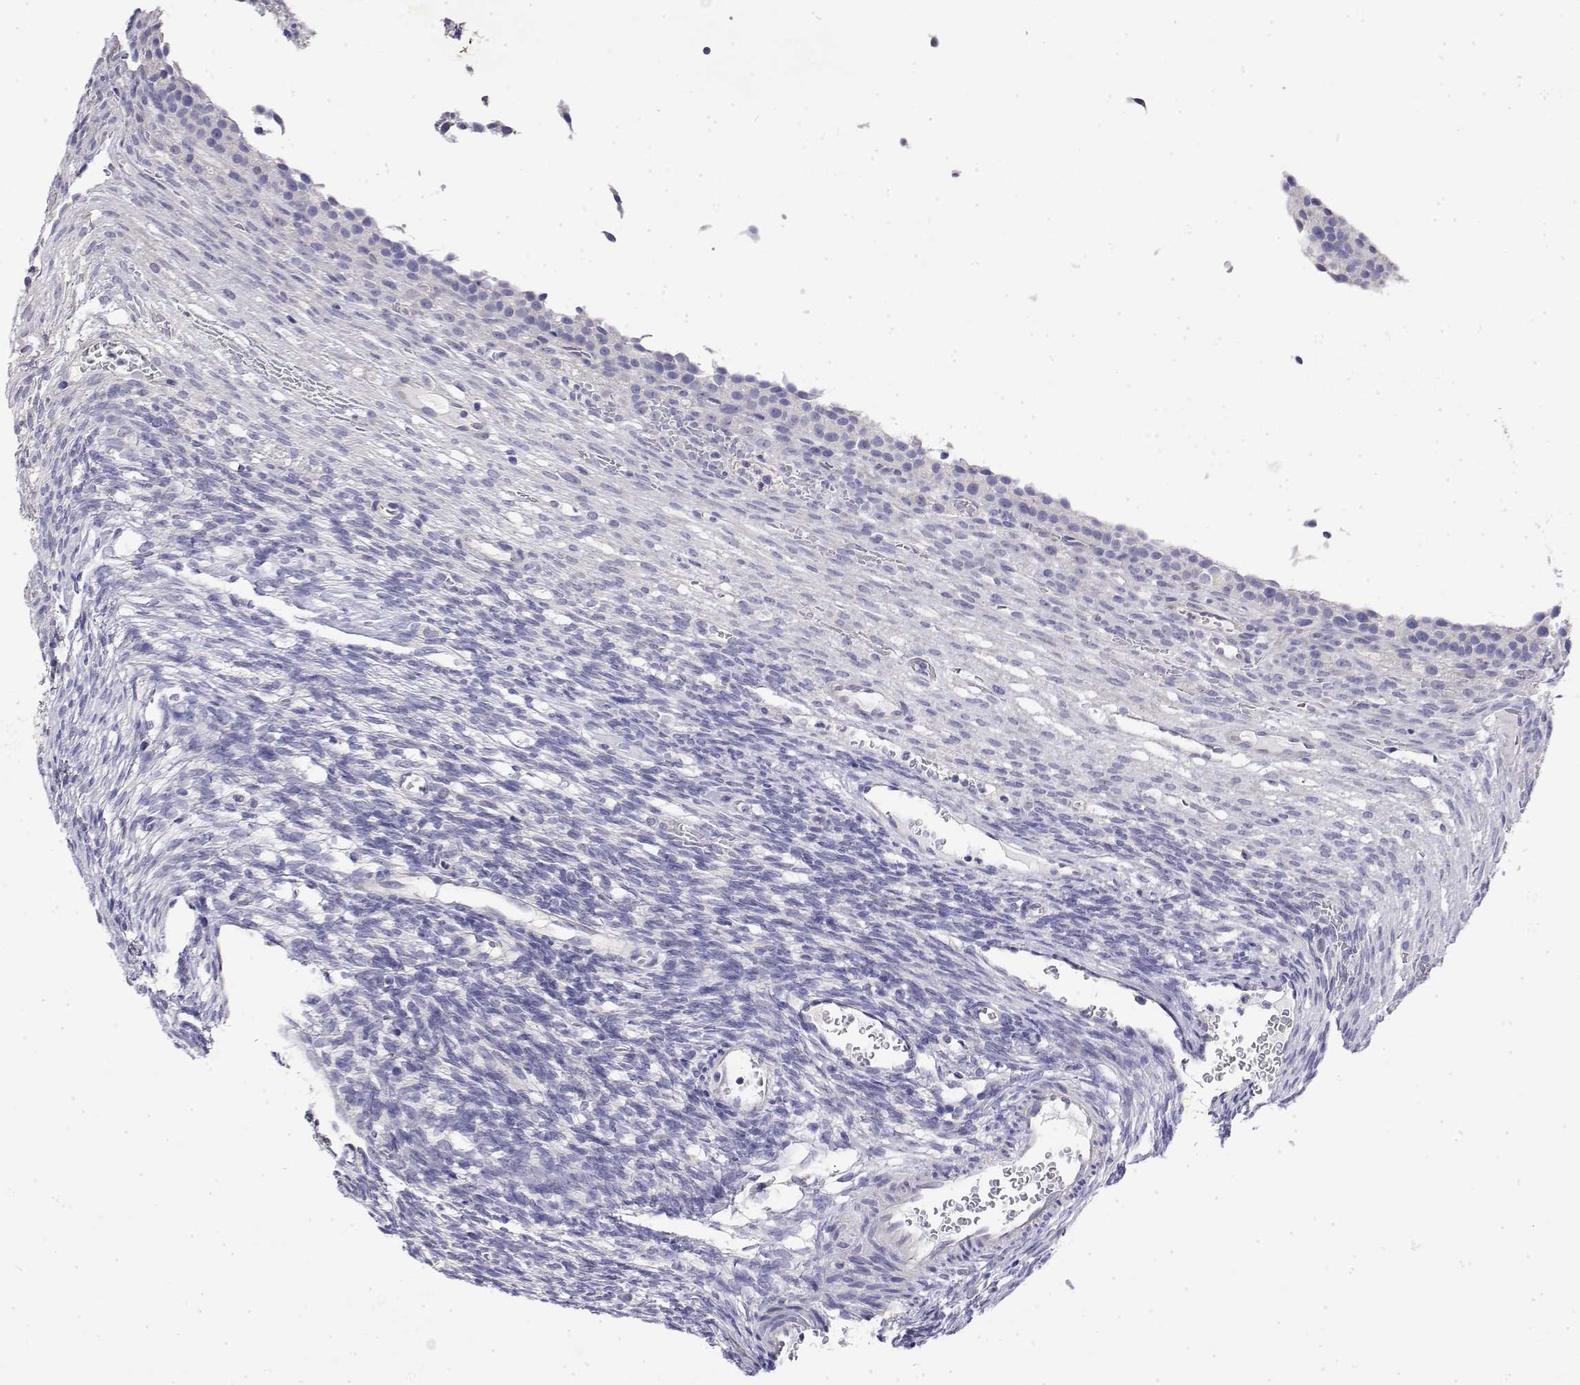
{"staining": {"intensity": "negative", "quantity": "none", "location": "none"}, "tissue": "ovary", "cell_type": "Follicle cells", "image_type": "normal", "snomed": [{"axis": "morphology", "description": "Normal tissue, NOS"}, {"axis": "topography", "description": "Ovary"}], "caption": "A high-resolution image shows immunohistochemistry (IHC) staining of benign ovary, which shows no significant expression in follicle cells.", "gene": "LY6D", "patient": {"sex": "female", "age": 34}}